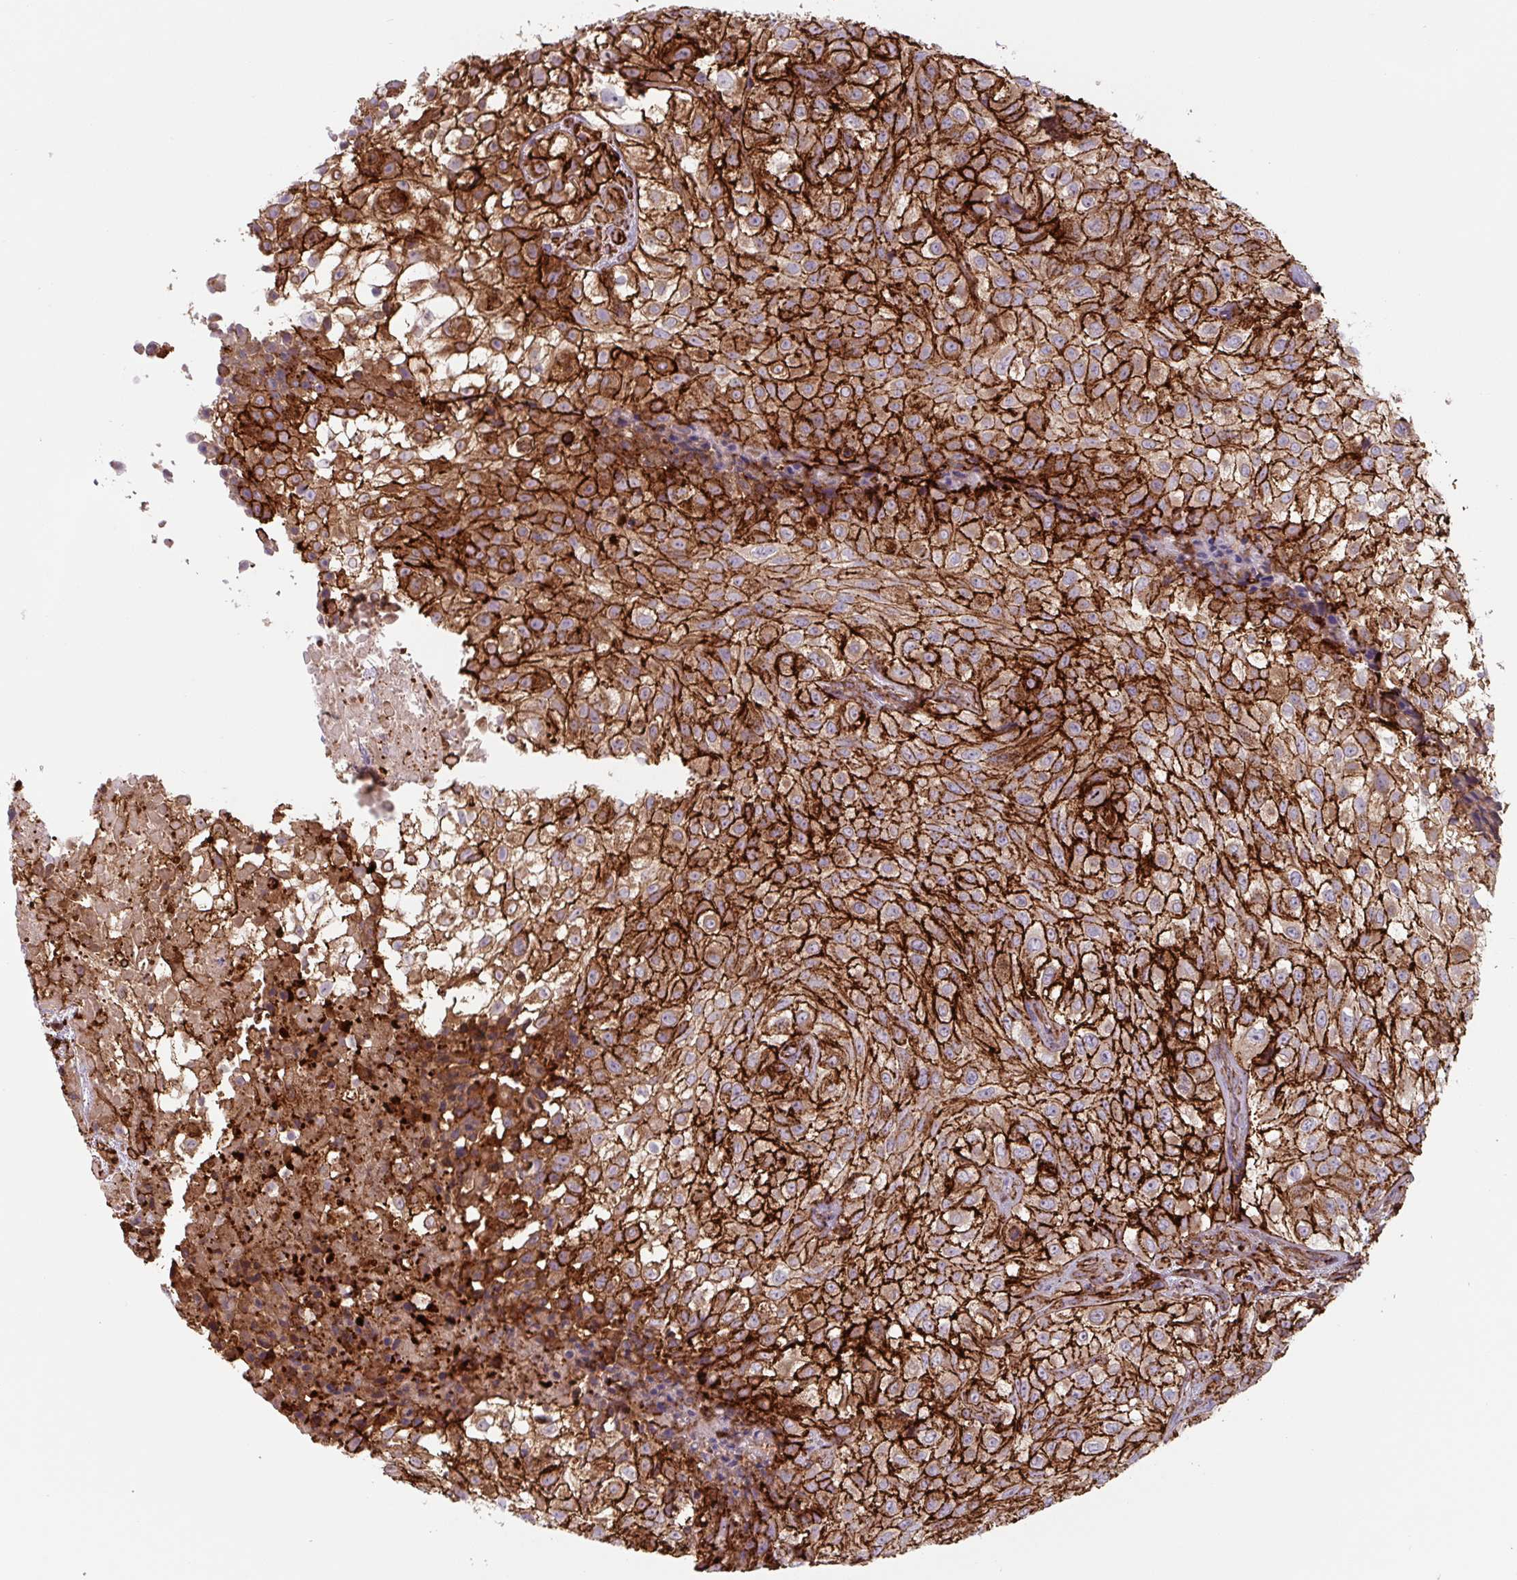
{"staining": {"intensity": "strong", "quantity": ">75%", "location": "cytoplasmic/membranous"}, "tissue": "urothelial cancer", "cell_type": "Tumor cells", "image_type": "cancer", "snomed": [{"axis": "morphology", "description": "Urothelial carcinoma, High grade"}, {"axis": "topography", "description": "Urinary bladder"}], "caption": "Urothelial carcinoma (high-grade) stained with DAB (3,3'-diaminobenzidine) immunohistochemistry reveals high levels of strong cytoplasmic/membranous expression in approximately >75% of tumor cells. Ihc stains the protein in brown and the nuclei are stained blue.", "gene": "DHFR2", "patient": {"sex": "male", "age": 56}}